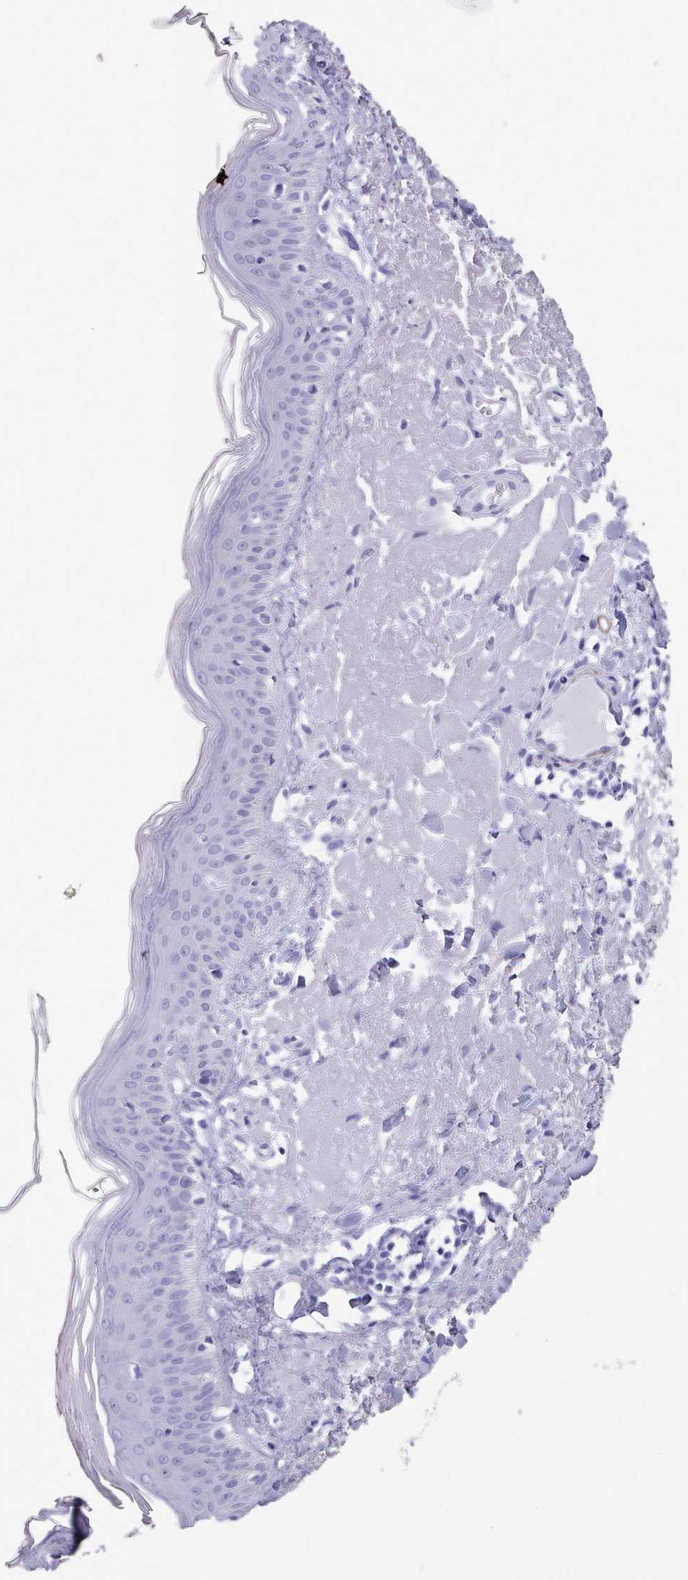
{"staining": {"intensity": "negative", "quantity": "none", "location": "none"}, "tissue": "skin", "cell_type": "Fibroblasts", "image_type": "normal", "snomed": [{"axis": "morphology", "description": "Normal tissue, NOS"}, {"axis": "morphology", "description": "Malignant melanoma, NOS"}, {"axis": "topography", "description": "Skin"}], "caption": "Immunohistochemistry (IHC) image of normal skin: human skin stained with DAB reveals no significant protein expression in fibroblasts. (Brightfield microscopy of DAB (3,3'-diaminobenzidine) immunohistochemistry at high magnification).", "gene": "FPGS", "patient": {"sex": "male", "age": 80}}